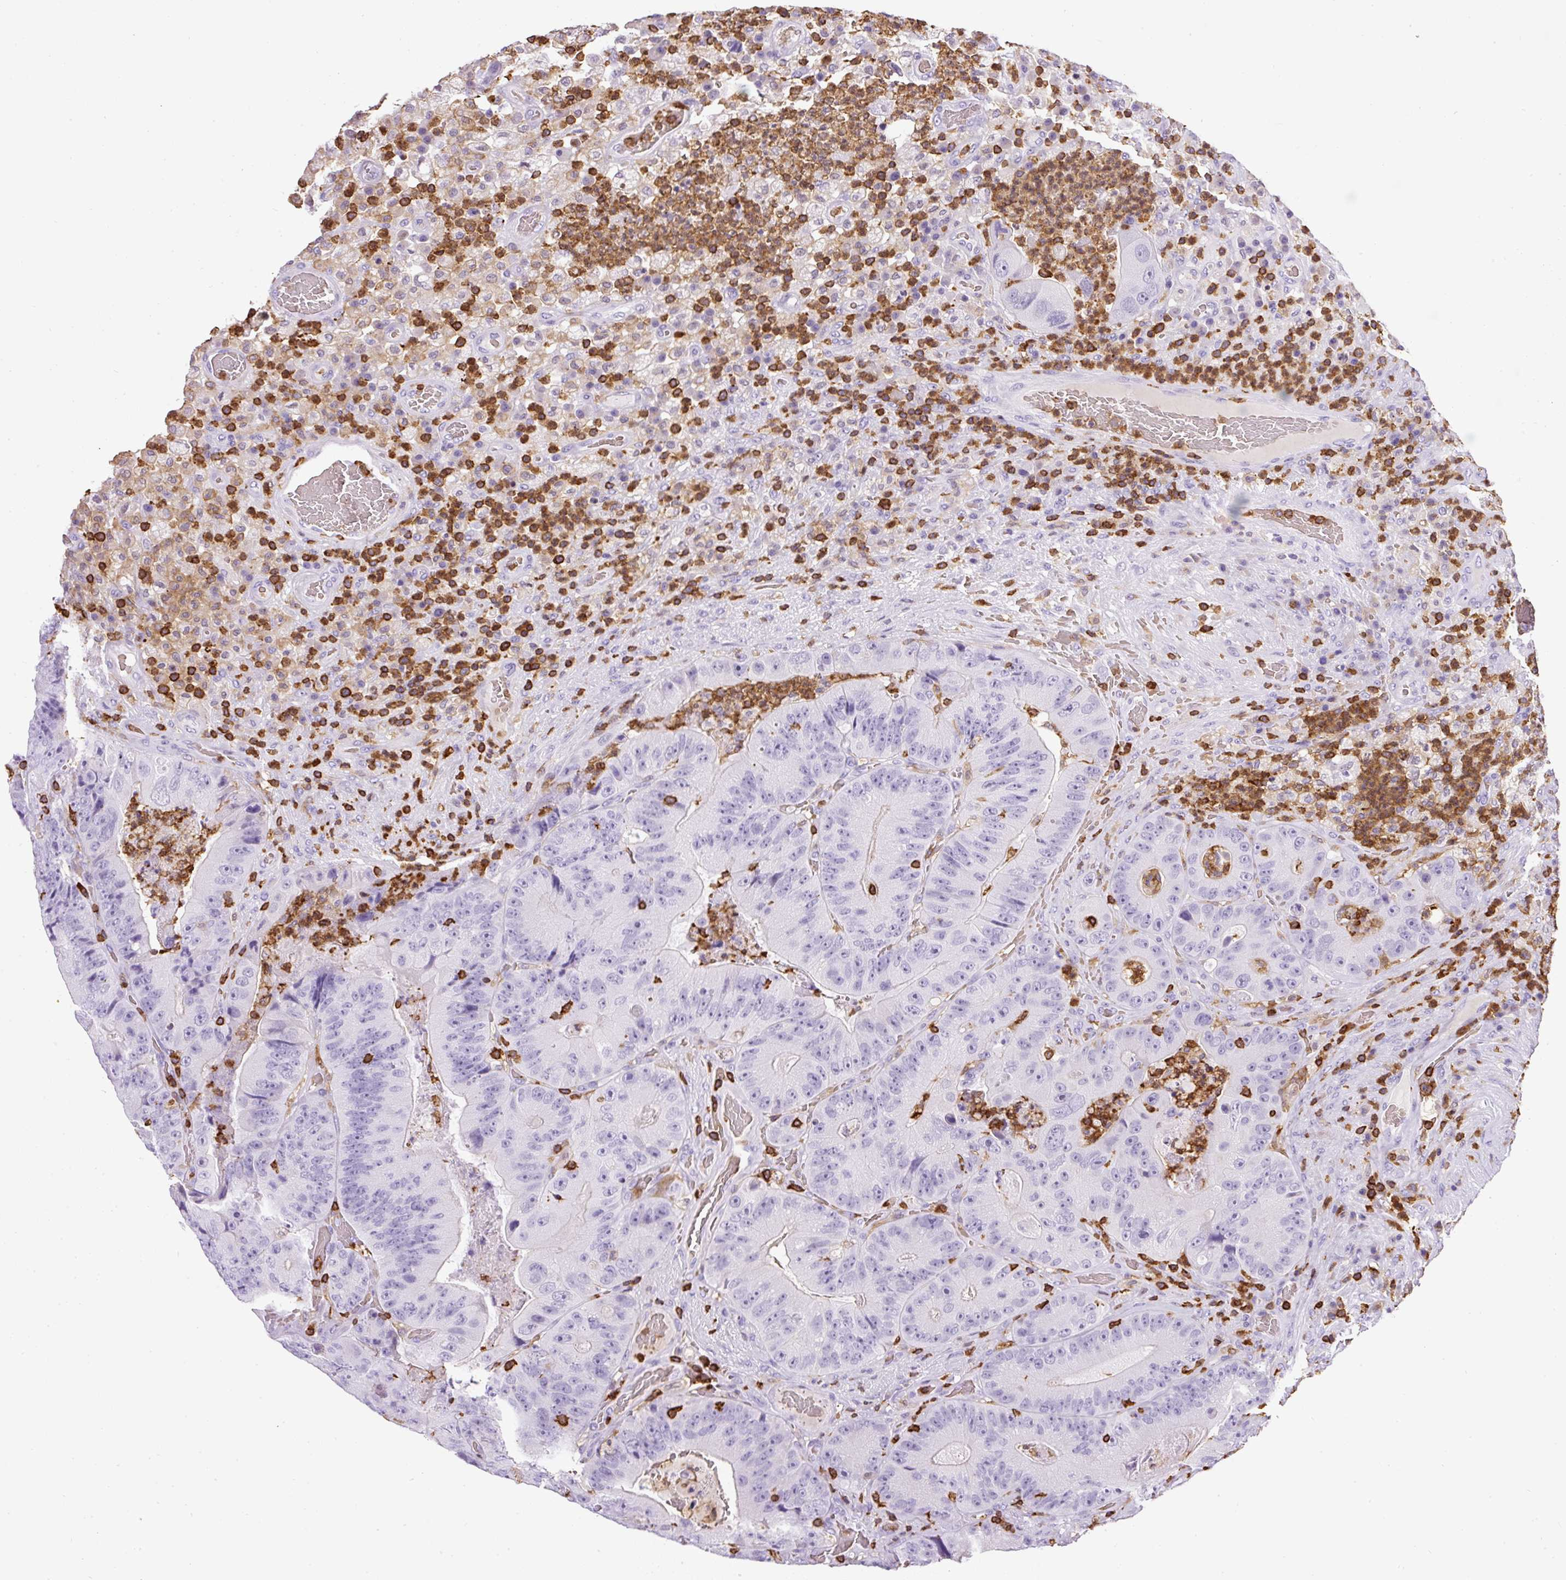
{"staining": {"intensity": "negative", "quantity": "none", "location": "none"}, "tissue": "colorectal cancer", "cell_type": "Tumor cells", "image_type": "cancer", "snomed": [{"axis": "morphology", "description": "Adenocarcinoma, NOS"}, {"axis": "topography", "description": "Colon"}], "caption": "Immunohistochemical staining of human colorectal adenocarcinoma demonstrates no significant staining in tumor cells. (Immunohistochemistry (ihc), brightfield microscopy, high magnification).", "gene": "FAM228B", "patient": {"sex": "female", "age": 86}}